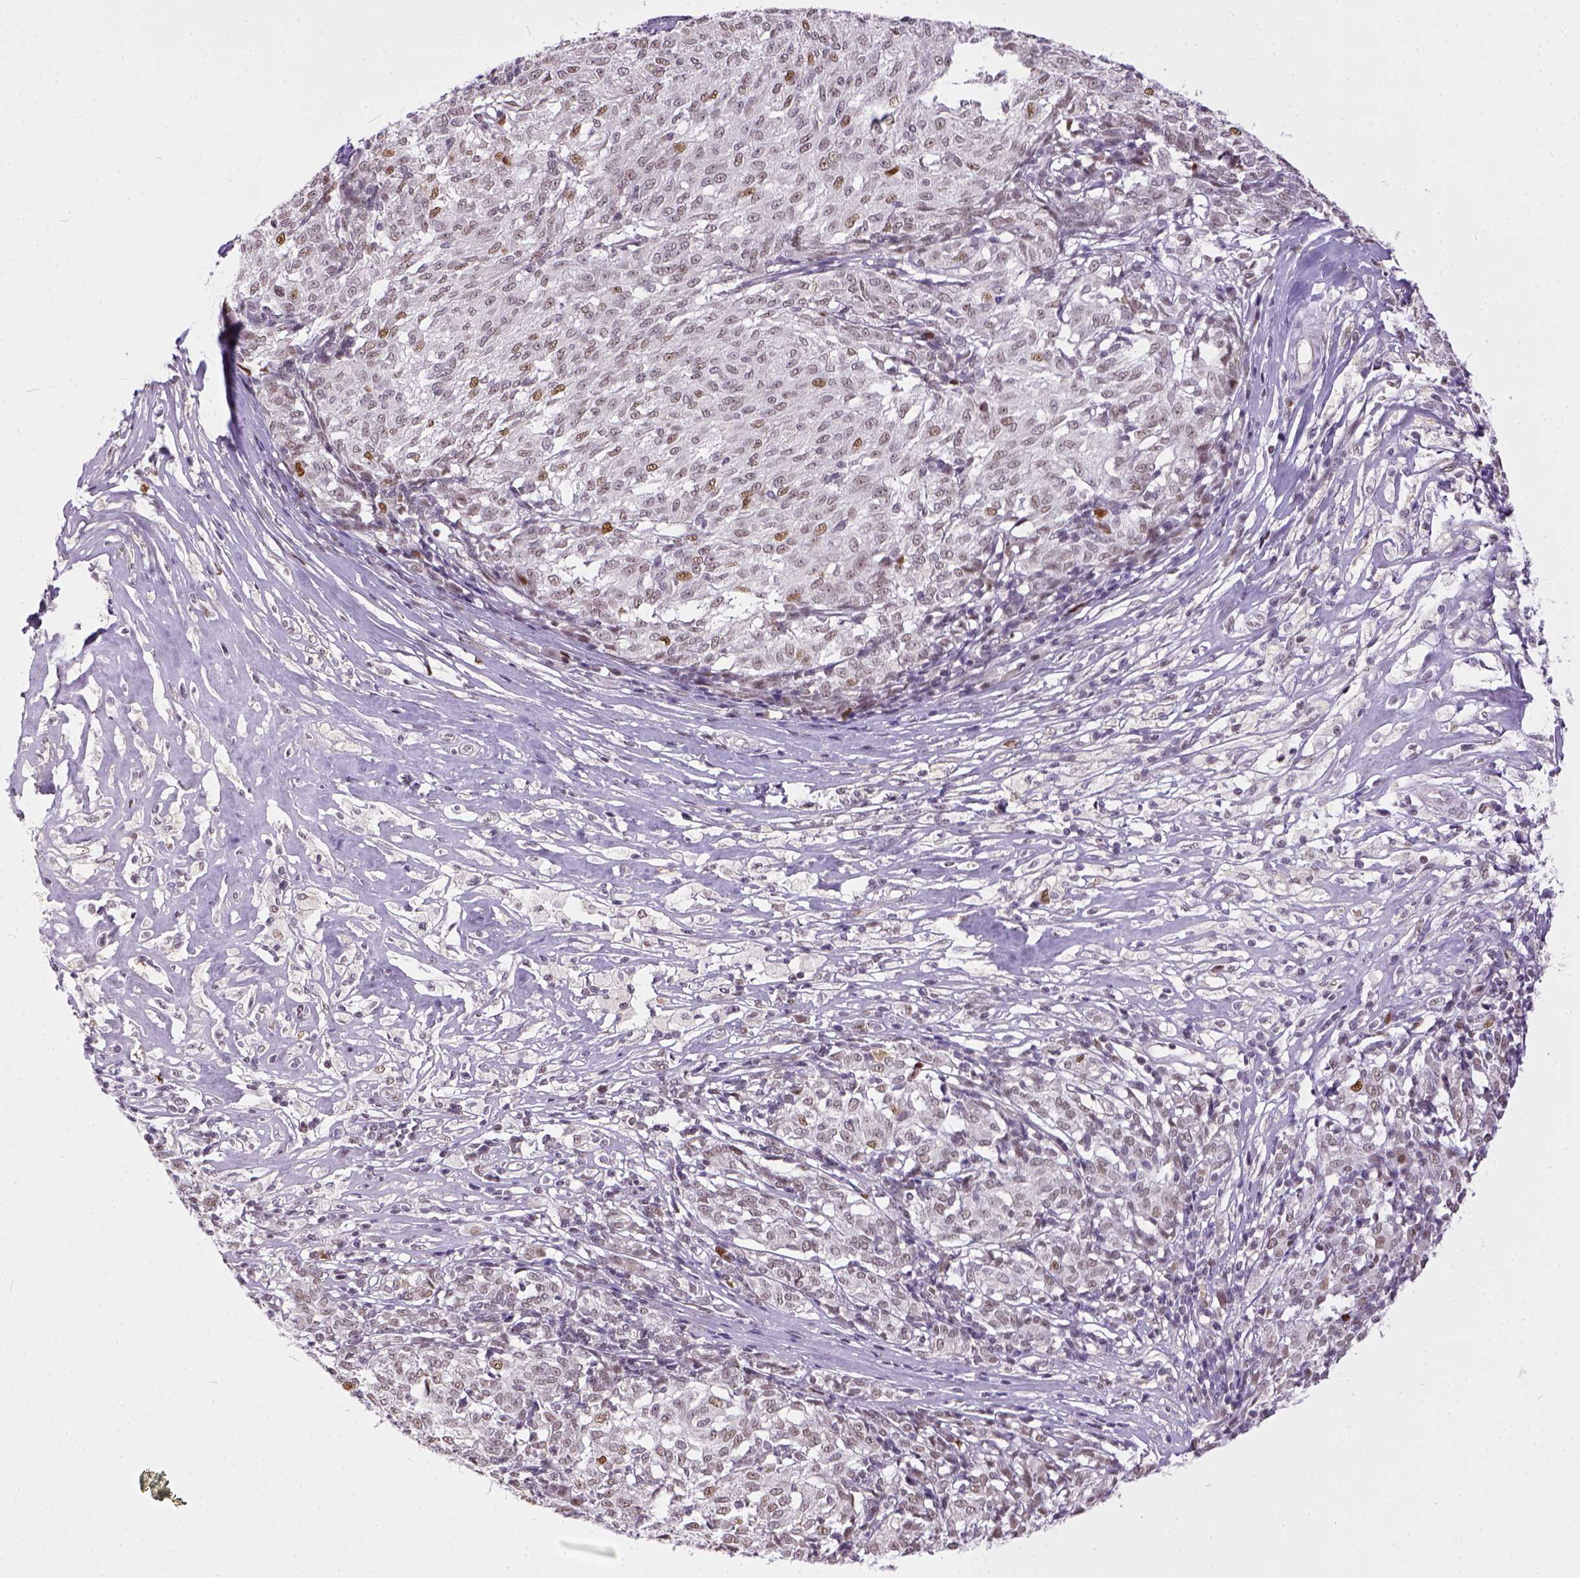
{"staining": {"intensity": "weak", "quantity": "25%-75%", "location": "nuclear"}, "tissue": "melanoma", "cell_type": "Tumor cells", "image_type": "cancer", "snomed": [{"axis": "morphology", "description": "Malignant melanoma, NOS"}, {"axis": "topography", "description": "Skin"}], "caption": "Melanoma stained with a brown dye demonstrates weak nuclear positive expression in about 25%-75% of tumor cells.", "gene": "ERCC1", "patient": {"sex": "female", "age": 72}}